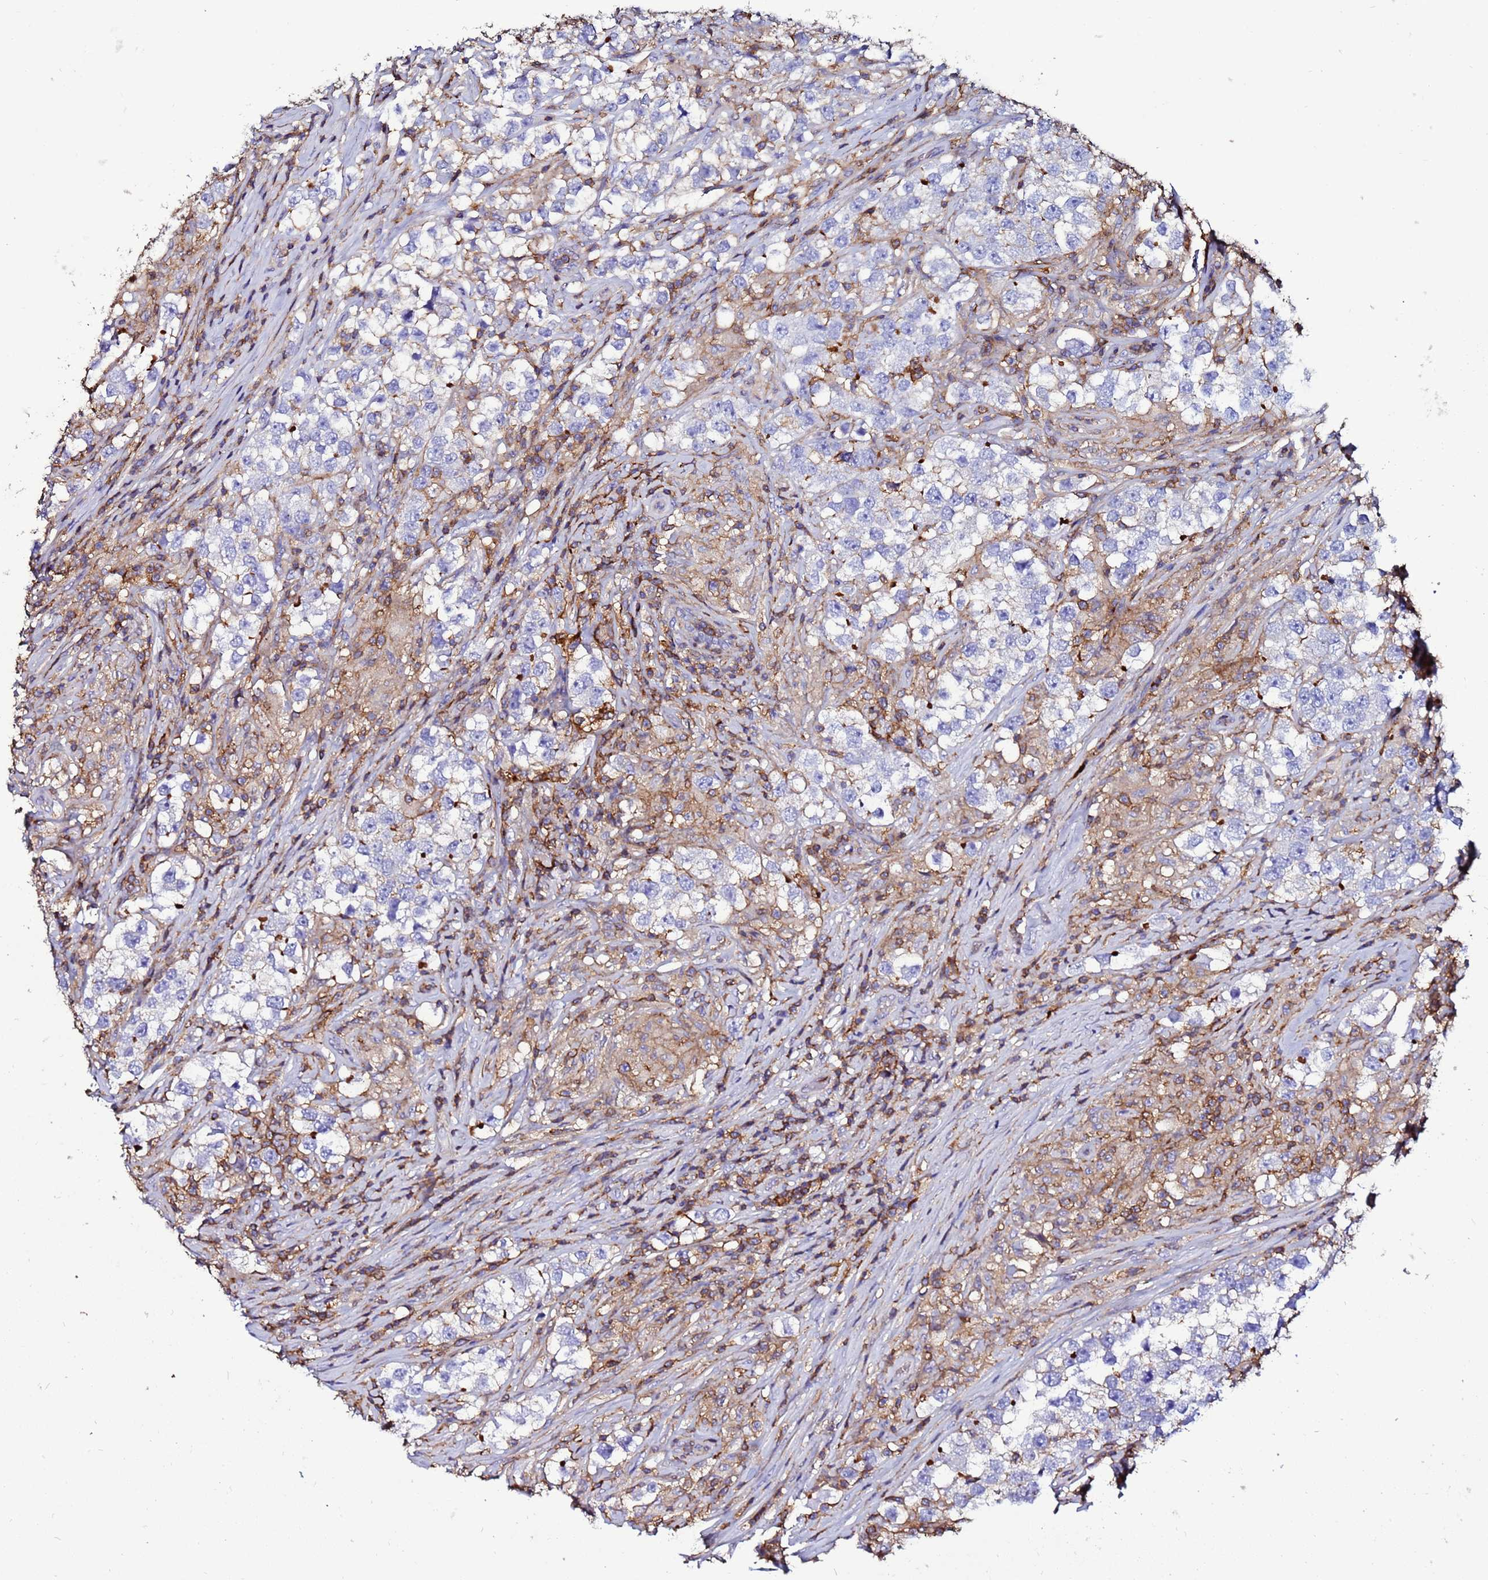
{"staining": {"intensity": "negative", "quantity": "none", "location": "none"}, "tissue": "testis cancer", "cell_type": "Tumor cells", "image_type": "cancer", "snomed": [{"axis": "morphology", "description": "Seminoma, NOS"}, {"axis": "topography", "description": "Testis"}], "caption": "Immunohistochemical staining of testis cancer (seminoma) exhibits no significant positivity in tumor cells.", "gene": "ACTB", "patient": {"sex": "male", "age": 46}}